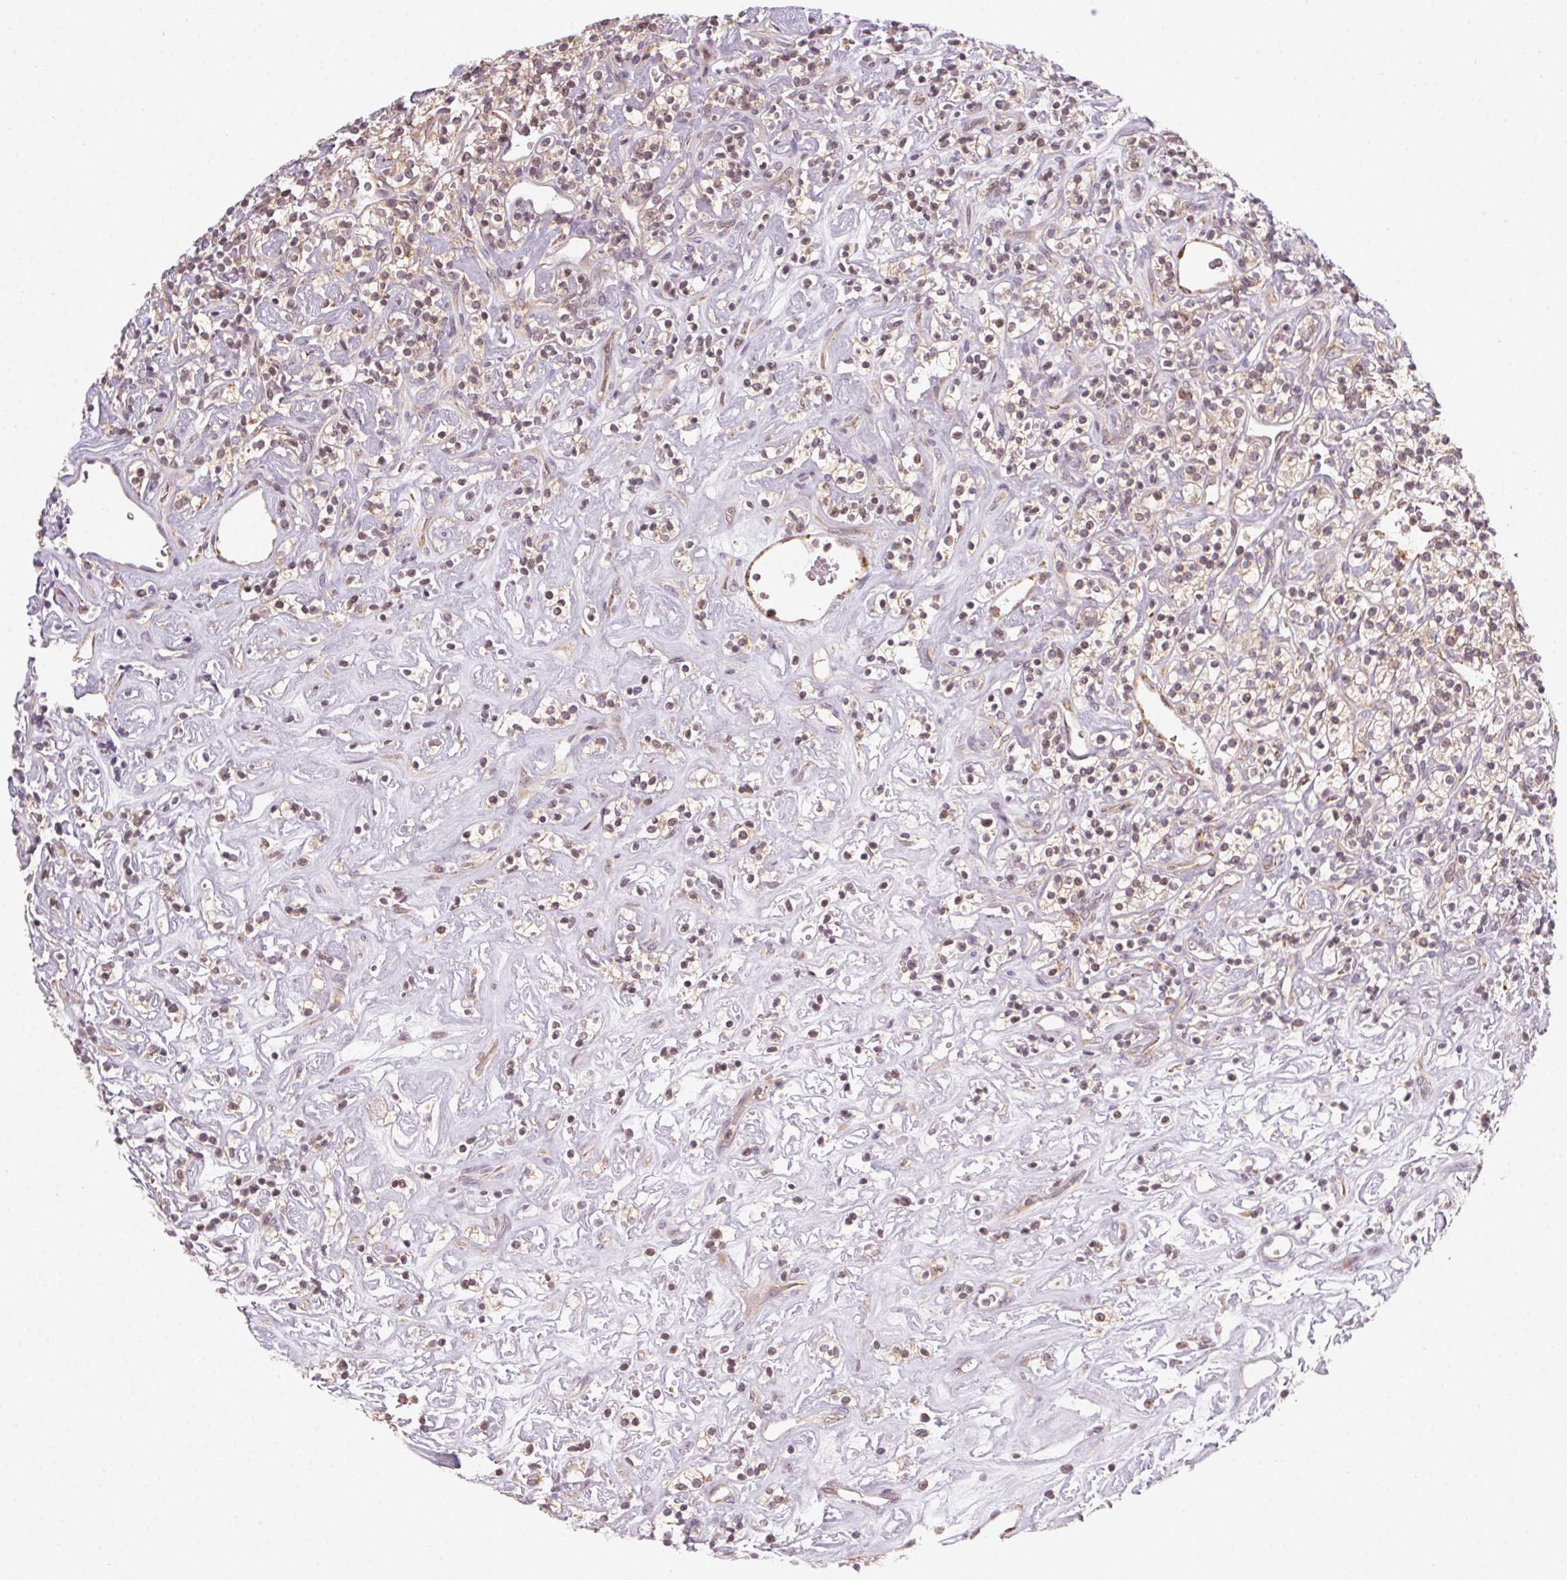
{"staining": {"intensity": "weak", "quantity": "<25%", "location": "cytoplasmic/membranous,nuclear"}, "tissue": "renal cancer", "cell_type": "Tumor cells", "image_type": "cancer", "snomed": [{"axis": "morphology", "description": "Adenocarcinoma, NOS"}, {"axis": "topography", "description": "Kidney"}], "caption": "There is no significant staining in tumor cells of adenocarcinoma (renal). (DAB (3,3'-diaminobenzidine) immunohistochemistry with hematoxylin counter stain).", "gene": "NCOA4", "patient": {"sex": "male", "age": 77}}